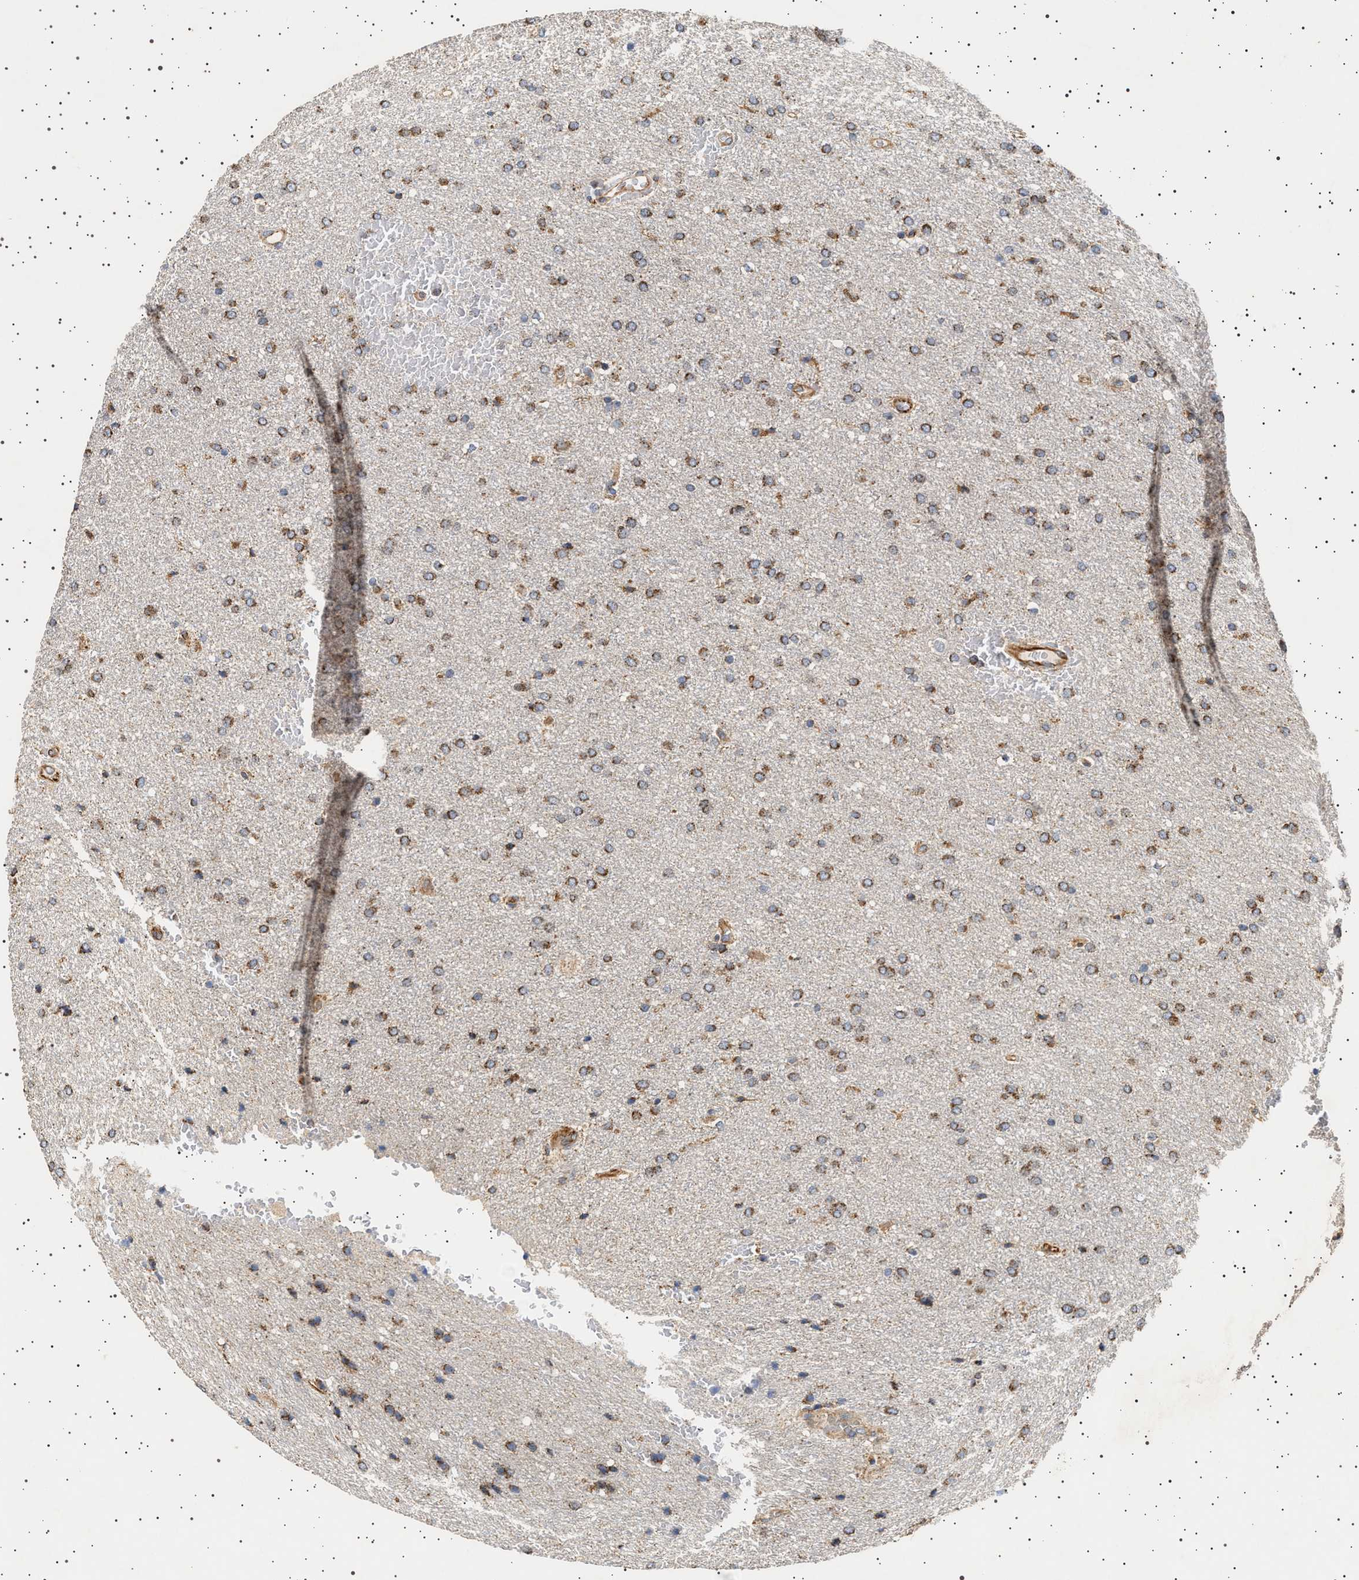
{"staining": {"intensity": "moderate", "quantity": ">75%", "location": "cytoplasmic/membranous"}, "tissue": "glioma", "cell_type": "Tumor cells", "image_type": "cancer", "snomed": [{"axis": "morphology", "description": "Glioma, malignant, Low grade"}, {"axis": "topography", "description": "Brain"}], "caption": "Human low-grade glioma (malignant) stained with a brown dye shows moderate cytoplasmic/membranous positive positivity in about >75% of tumor cells.", "gene": "TRUB2", "patient": {"sex": "female", "age": 37}}